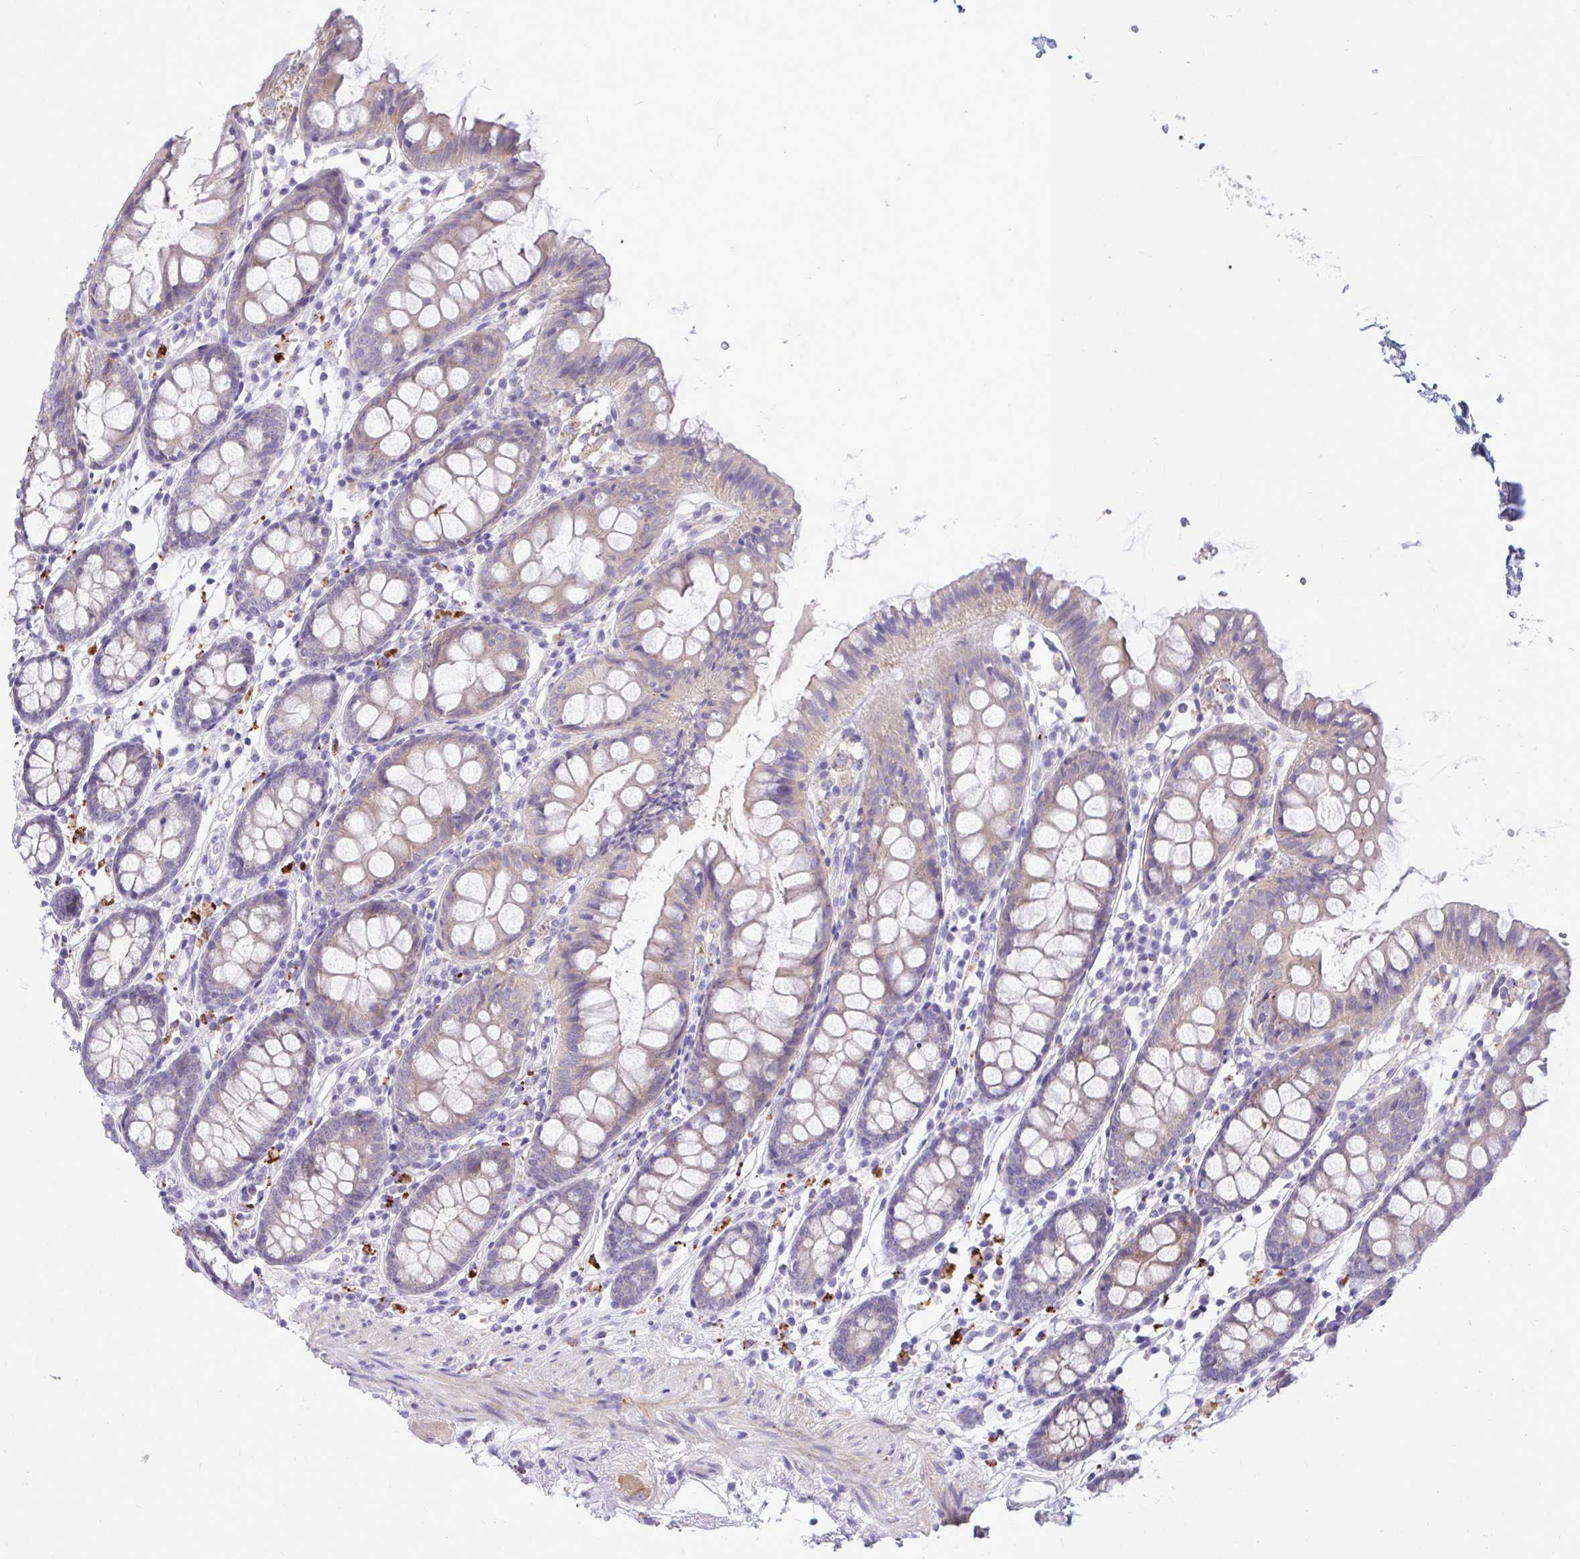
{"staining": {"intensity": "weak", "quantity": ">75%", "location": "cytoplasmic/membranous"}, "tissue": "colon", "cell_type": "Endothelial cells", "image_type": "normal", "snomed": [{"axis": "morphology", "description": "Normal tissue, NOS"}, {"axis": "topography", "description": "Colon"}], "caption": "Protein staining by immunohistochemistry (IHC) displays weak cytoplasmic/membranous expression in about >75% of endothelial cells in normal colon.", "gene": "TP53I11", "patient": {"sex": "female", "age": 84}}